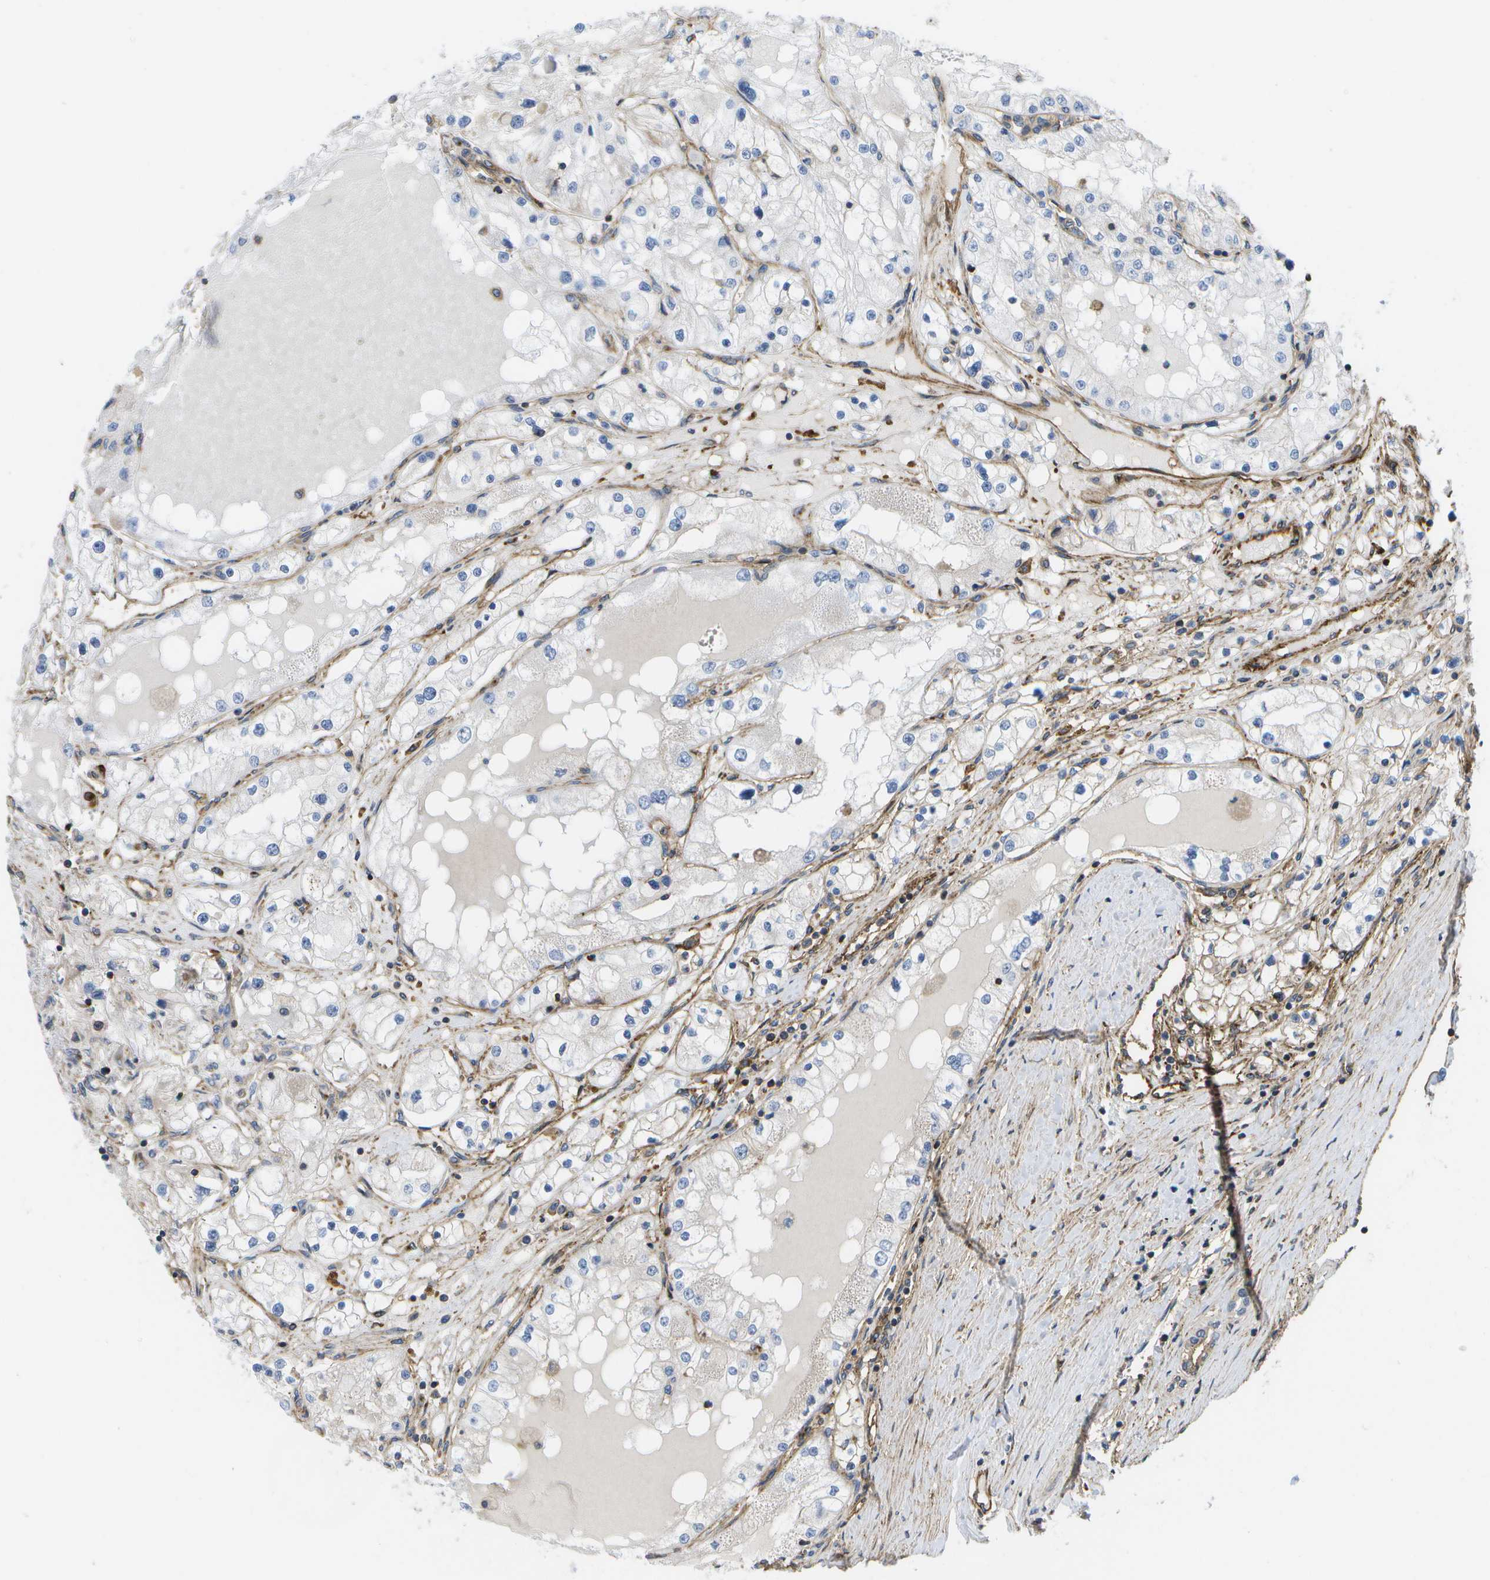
{"staining": {"intensity": "negative", "quantity": "none", "location": "none"}, "tissue": "renal cancer", "cell_type": "Tumor cells", "image_type": "cancer", "snomed": [{"axis": "morphology", "description": "Adenocarcinoma, NOS"}, {"axis": "topography", "description": "Kidney"}], "caption": "Protein analysis of renal cancer (adenocarcinoma) demonstrates no significant expression in tumor cells.", "gene": "BST2", "patient": {"sex": "male", "age": 68}}